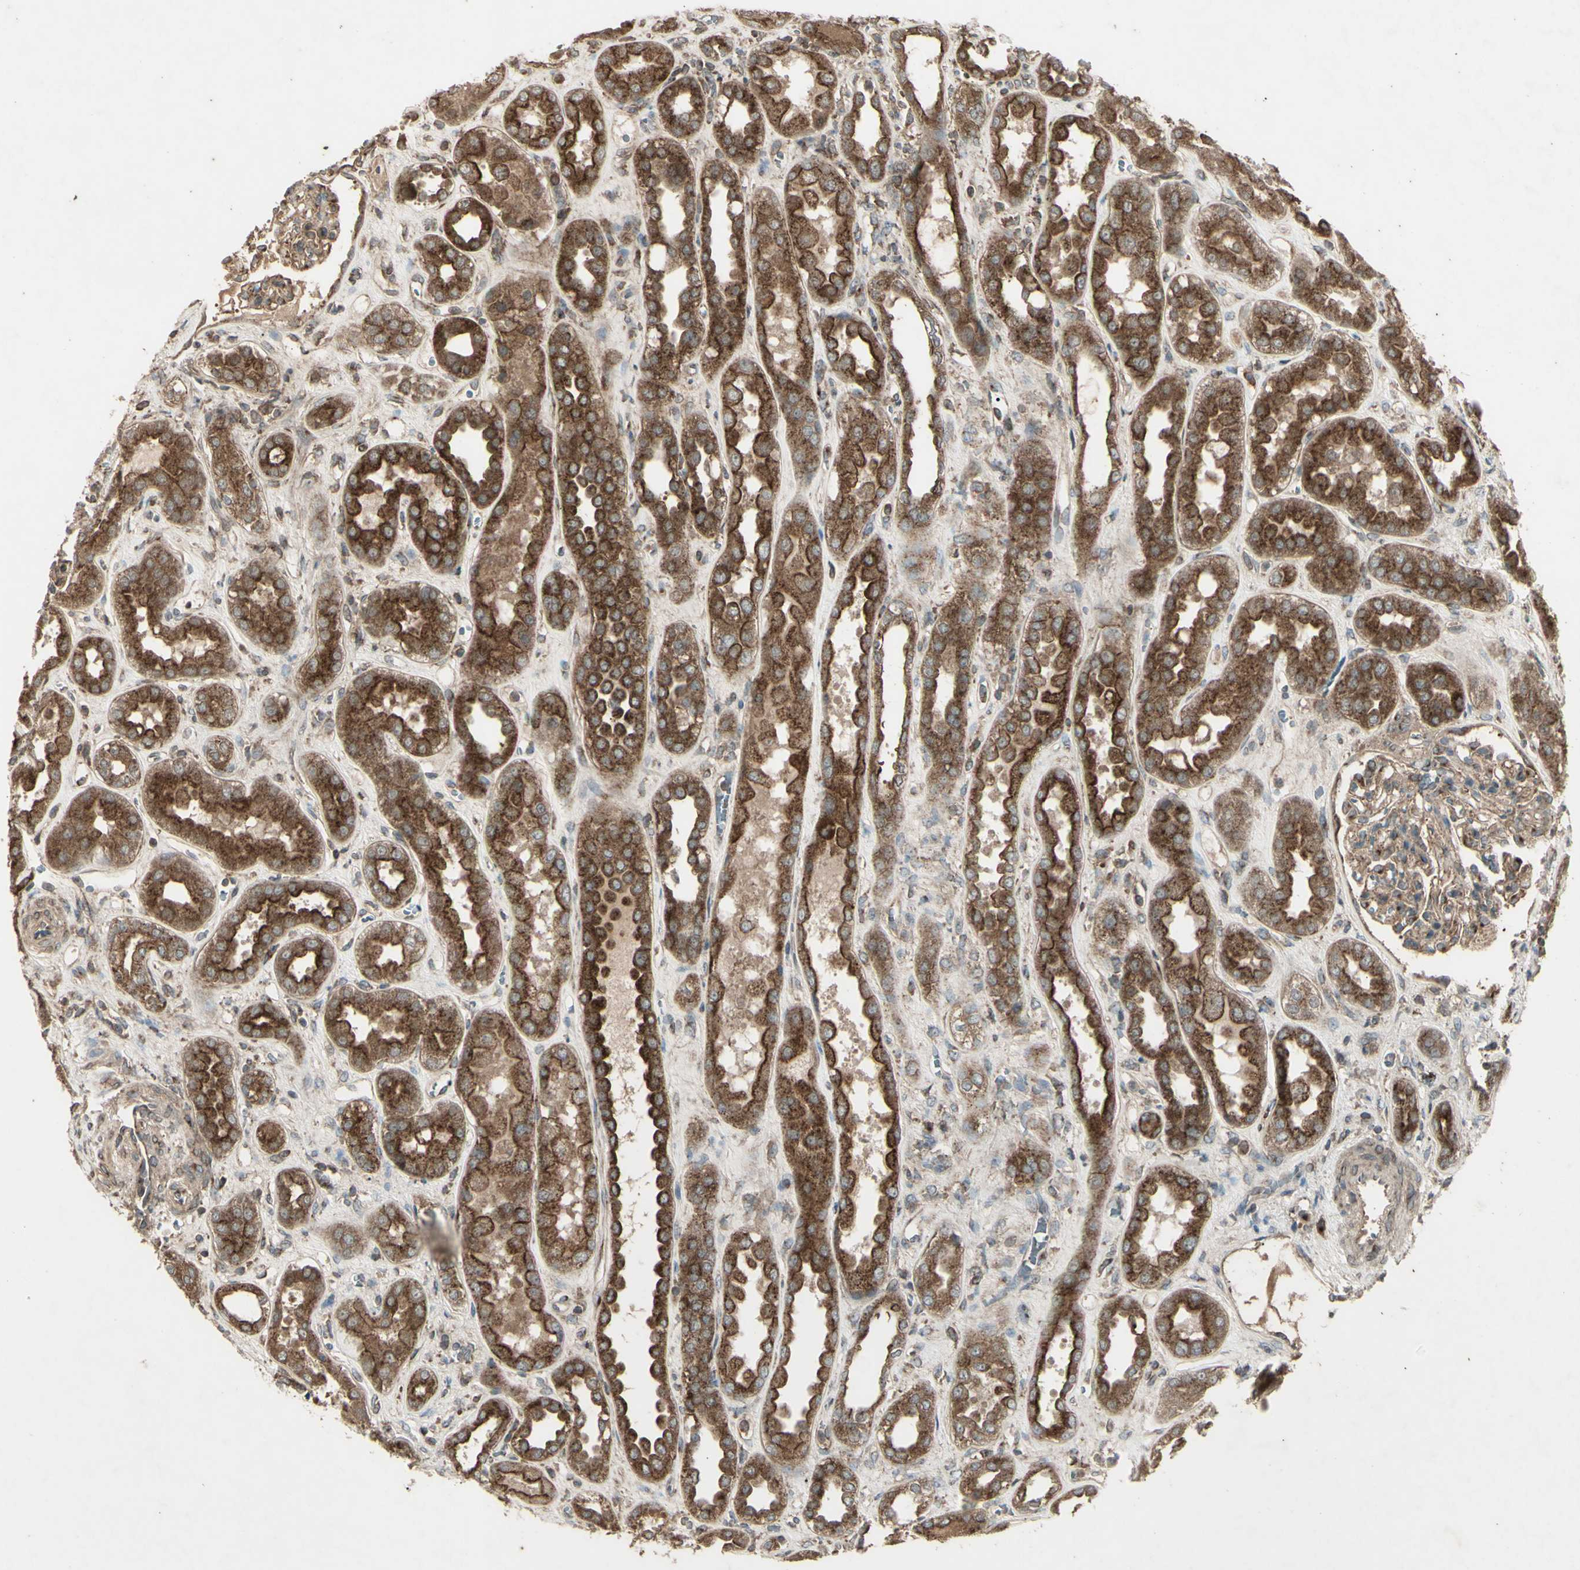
{"staining": {"intensity": "moderate", "quantity": ">75%", "location": "cytoplasmic/membranous"}, "tissue": "kidney", "cell_type": "Cells in glomeruli", "image_type": "normal", "snomed": [{"axis": "morphology", "description": "Normal tissue, NOS"}, {"axis": "topography", "description": "Kidney"}], "caption": "Approximately >75% of cells in glomeruli in normal human kidney reveal moderate cytoplasmic/membranous protein expression as visualized by brown immunohistochemical staining.", "gene": "AP1G1", "patient": {"sex": "male", "age": 59}}